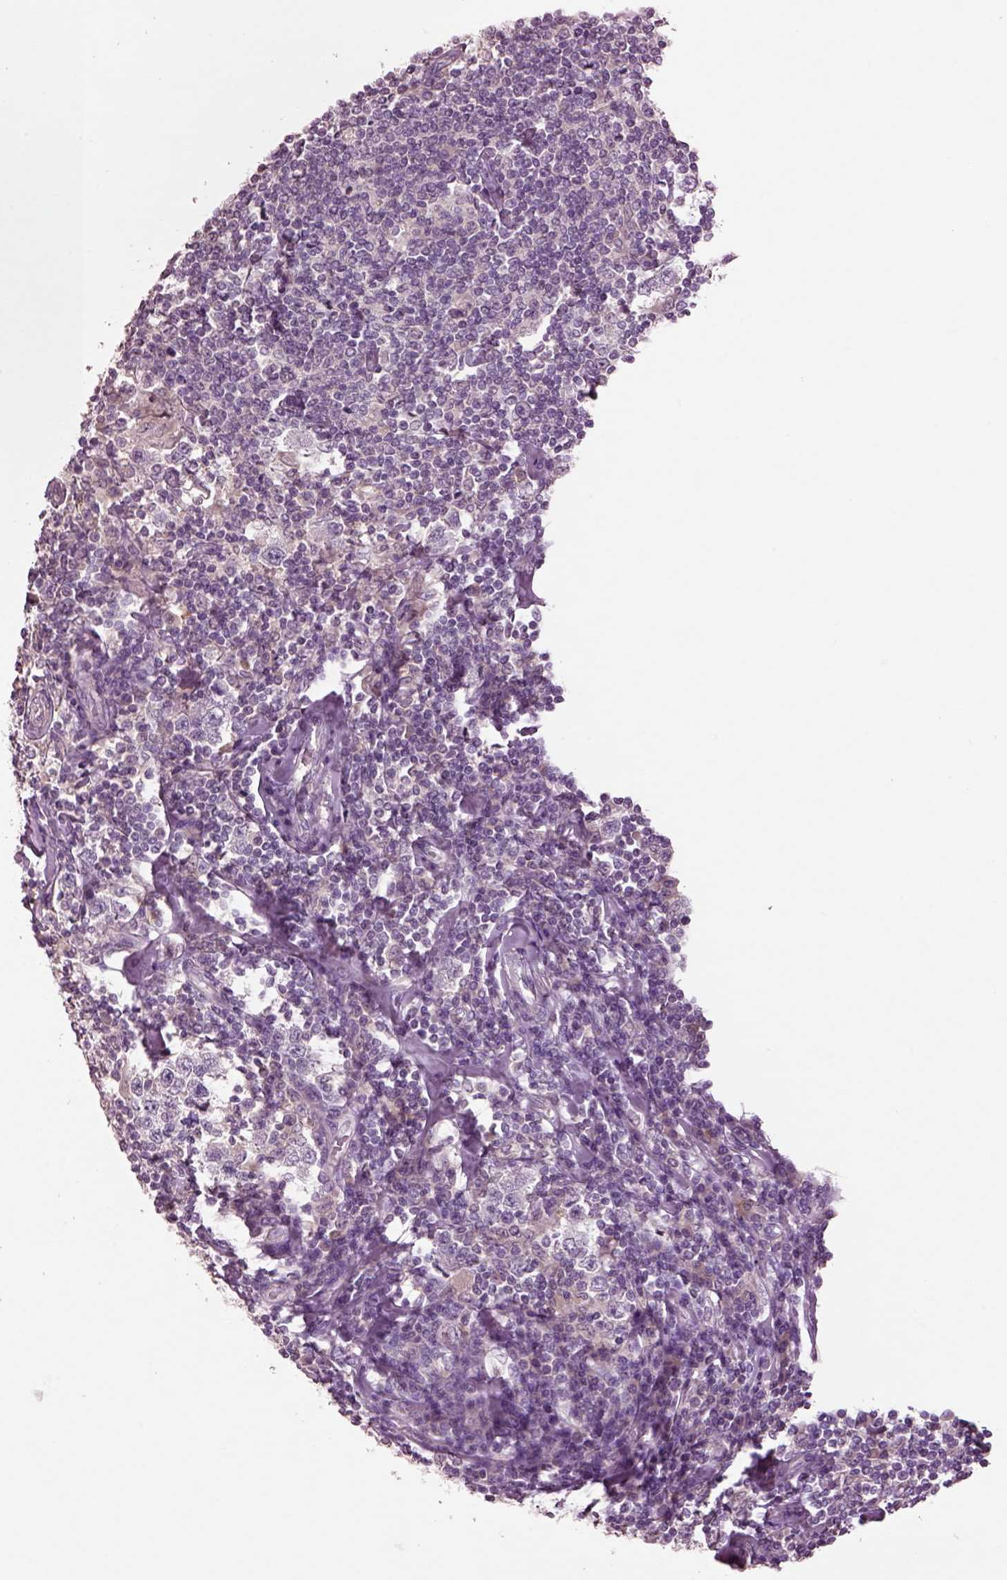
{"staining": {"intensity": "negative", "quantity": "none", "location": "none"}, "tissue": "testis cancer", "cell_type": "Tumor cells", "image_type": "cancer", "snomed": [{"axis": "morphology", "description": "Seminoma, NOS"}, {"axis": "morphology", "description": "Carcinoma, Embryonal, NOS"}, {"axis": "topography", "description": "Testis"}], "caption": "There is no significant positivity in tumor cells of testis seminoma. (Brightfield microscopy of DAB immunohistochemistry at high magnification).", "gene": "CLPSL1", "patient": {"sex": "male", "age": 41}}